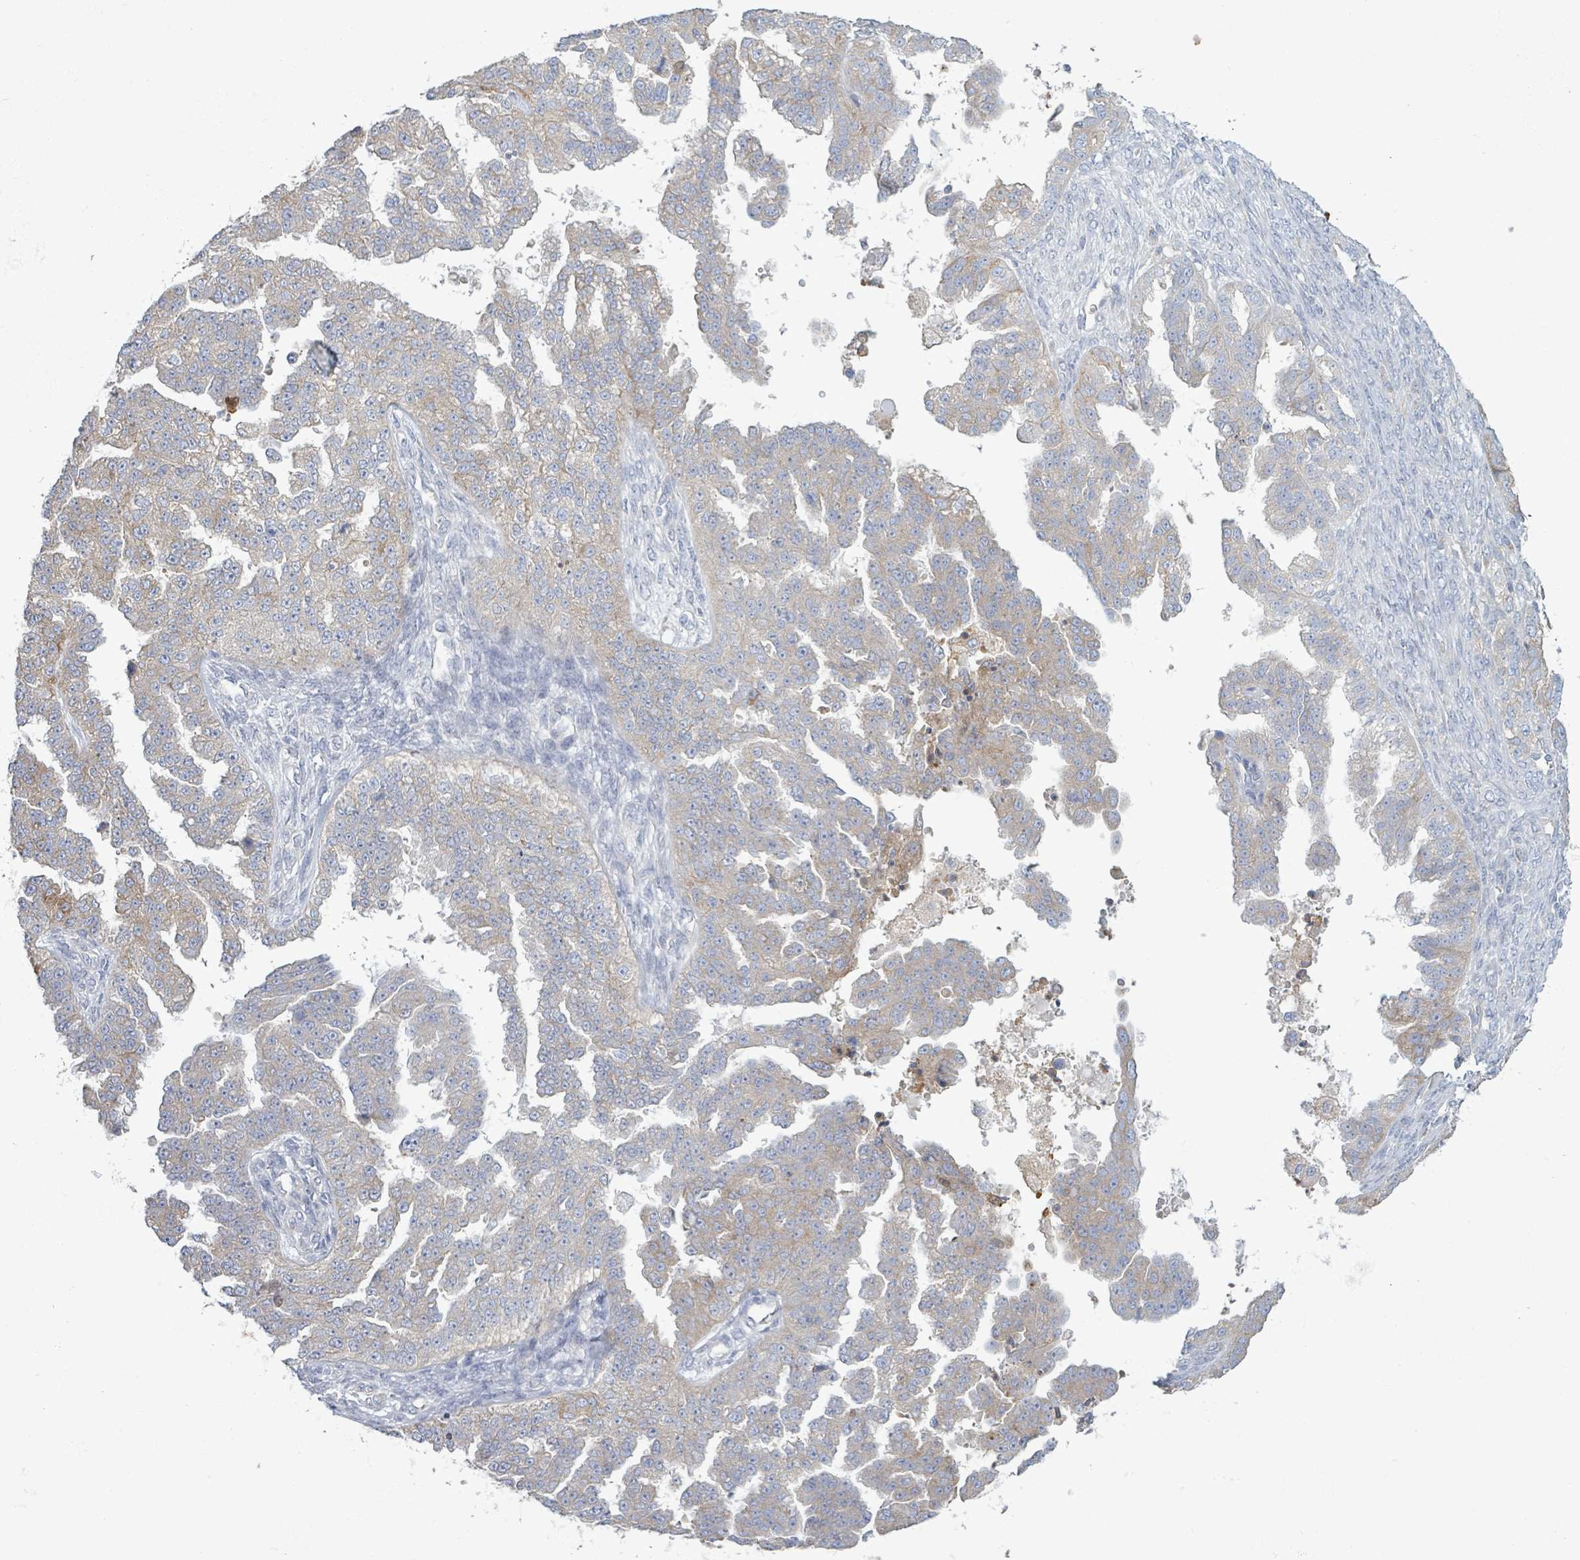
{"staining": {"intensity": "moderate", "quantity": "<25%", "location": "cytoplasmic/membranous"}, "tissue": "ovarian cancer", "cell_type": "Tumor cells", "image_type": "cancer", "snomed": [{"axis": "morphology", "description": "Cystadenocarcinoma, serous, NOS"}, {"axis": "topography", "description": "Ovary"}], "caption": "Protein expression analysis of serous cystadenocarcinoma (ovarian) exhibits moderate cytoplasmic/membranous staining in approximately <25% of tumor cells. (Stains: DAB in brown, nuclei in blue, Microscopy: brightfield microscopy at high magnification).", "gene": "COL13A1", "patient": {"sex": "female", "age": 58}}